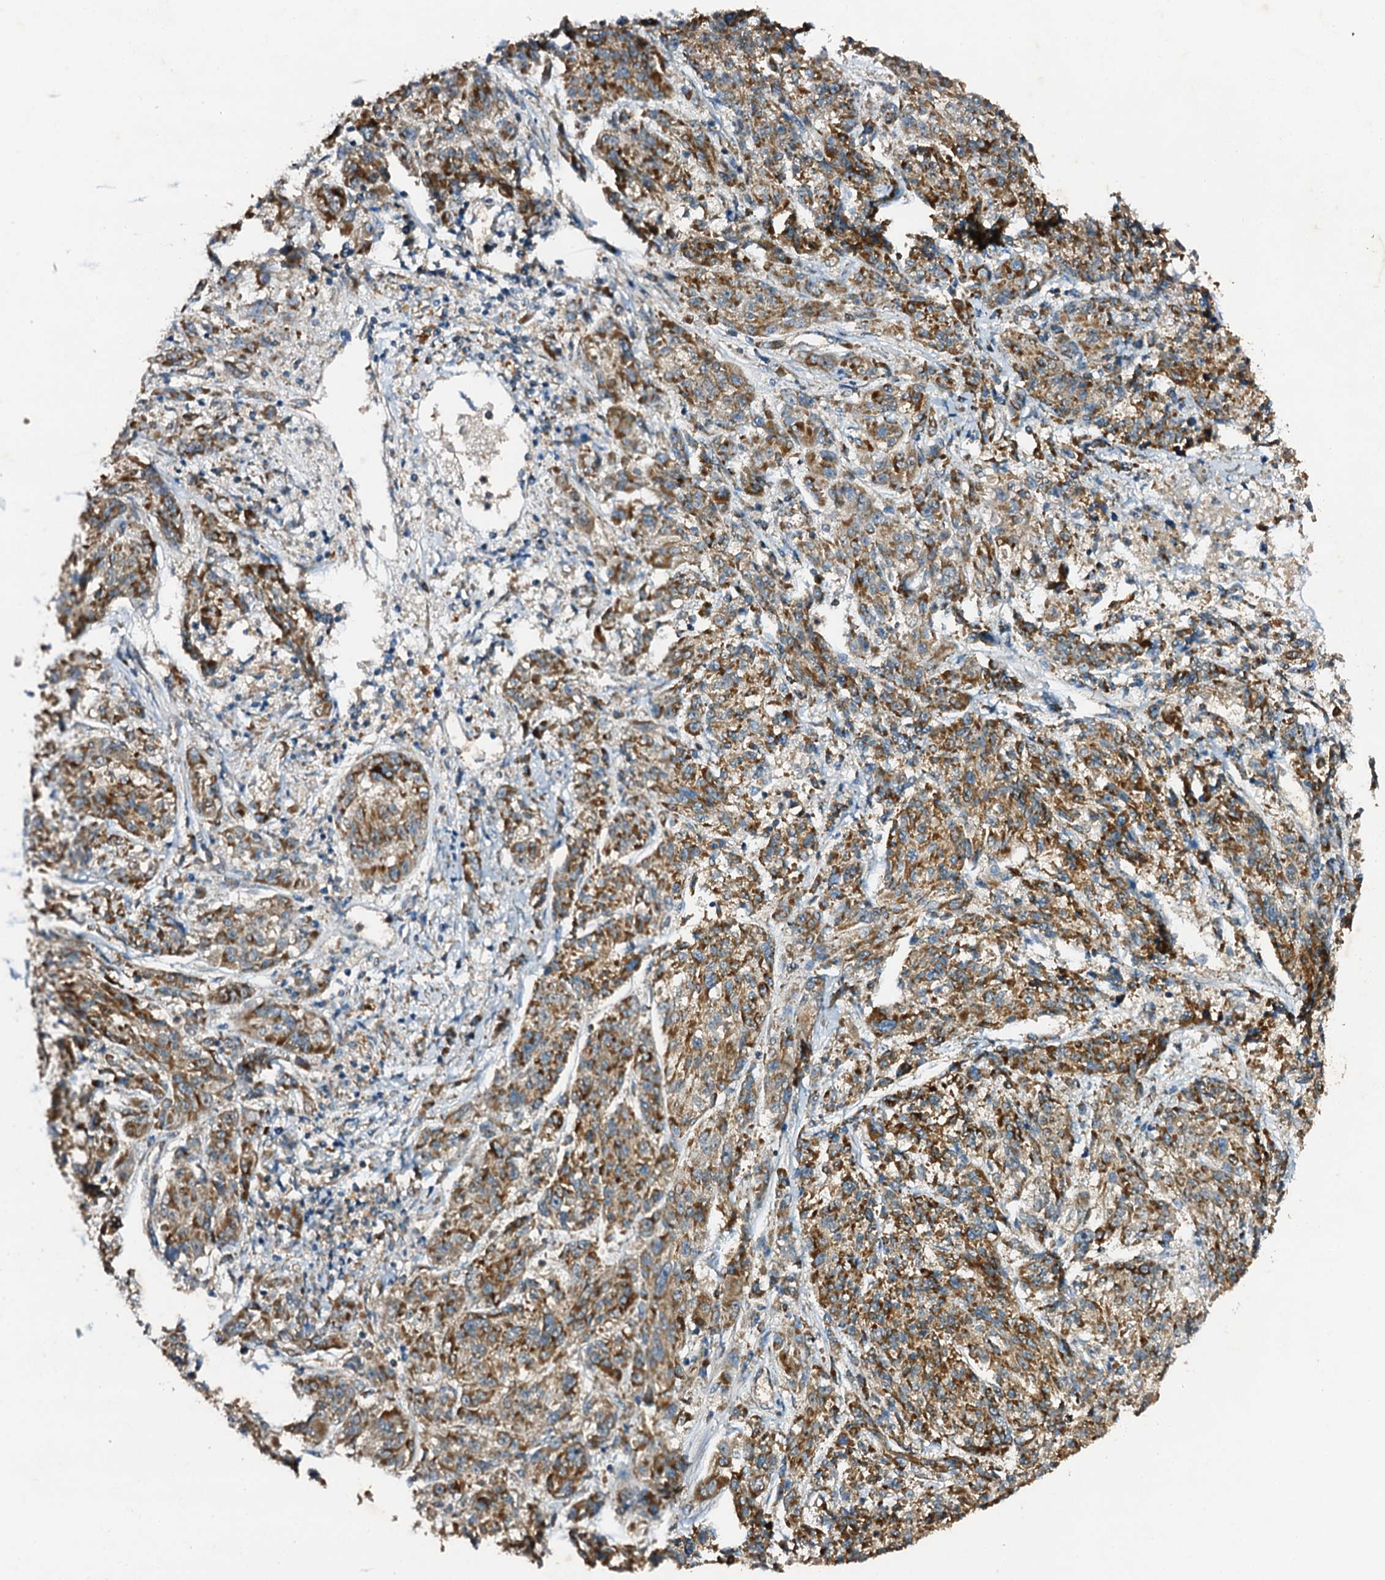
{"staining": {"intensity": "moderate", "quantity": ">75%", "location": "cytoplasmic/membranous"}, "tissue": "melanoma", "cell_type": "Tumor cells", "image_type": "cancer", "snomed": [{"axis": "morphology", "description": "Malignant melanoma, NOS"}, {"axis": "topography", "description": "Skin"}], "caption": "Protein analysis of melanoma tissue displays moderate cytoplasmic/membranous staining in about >75% of tumor cells.", "gene": "NDUFA13", "patient": {"sex": "male", "age": 53}}